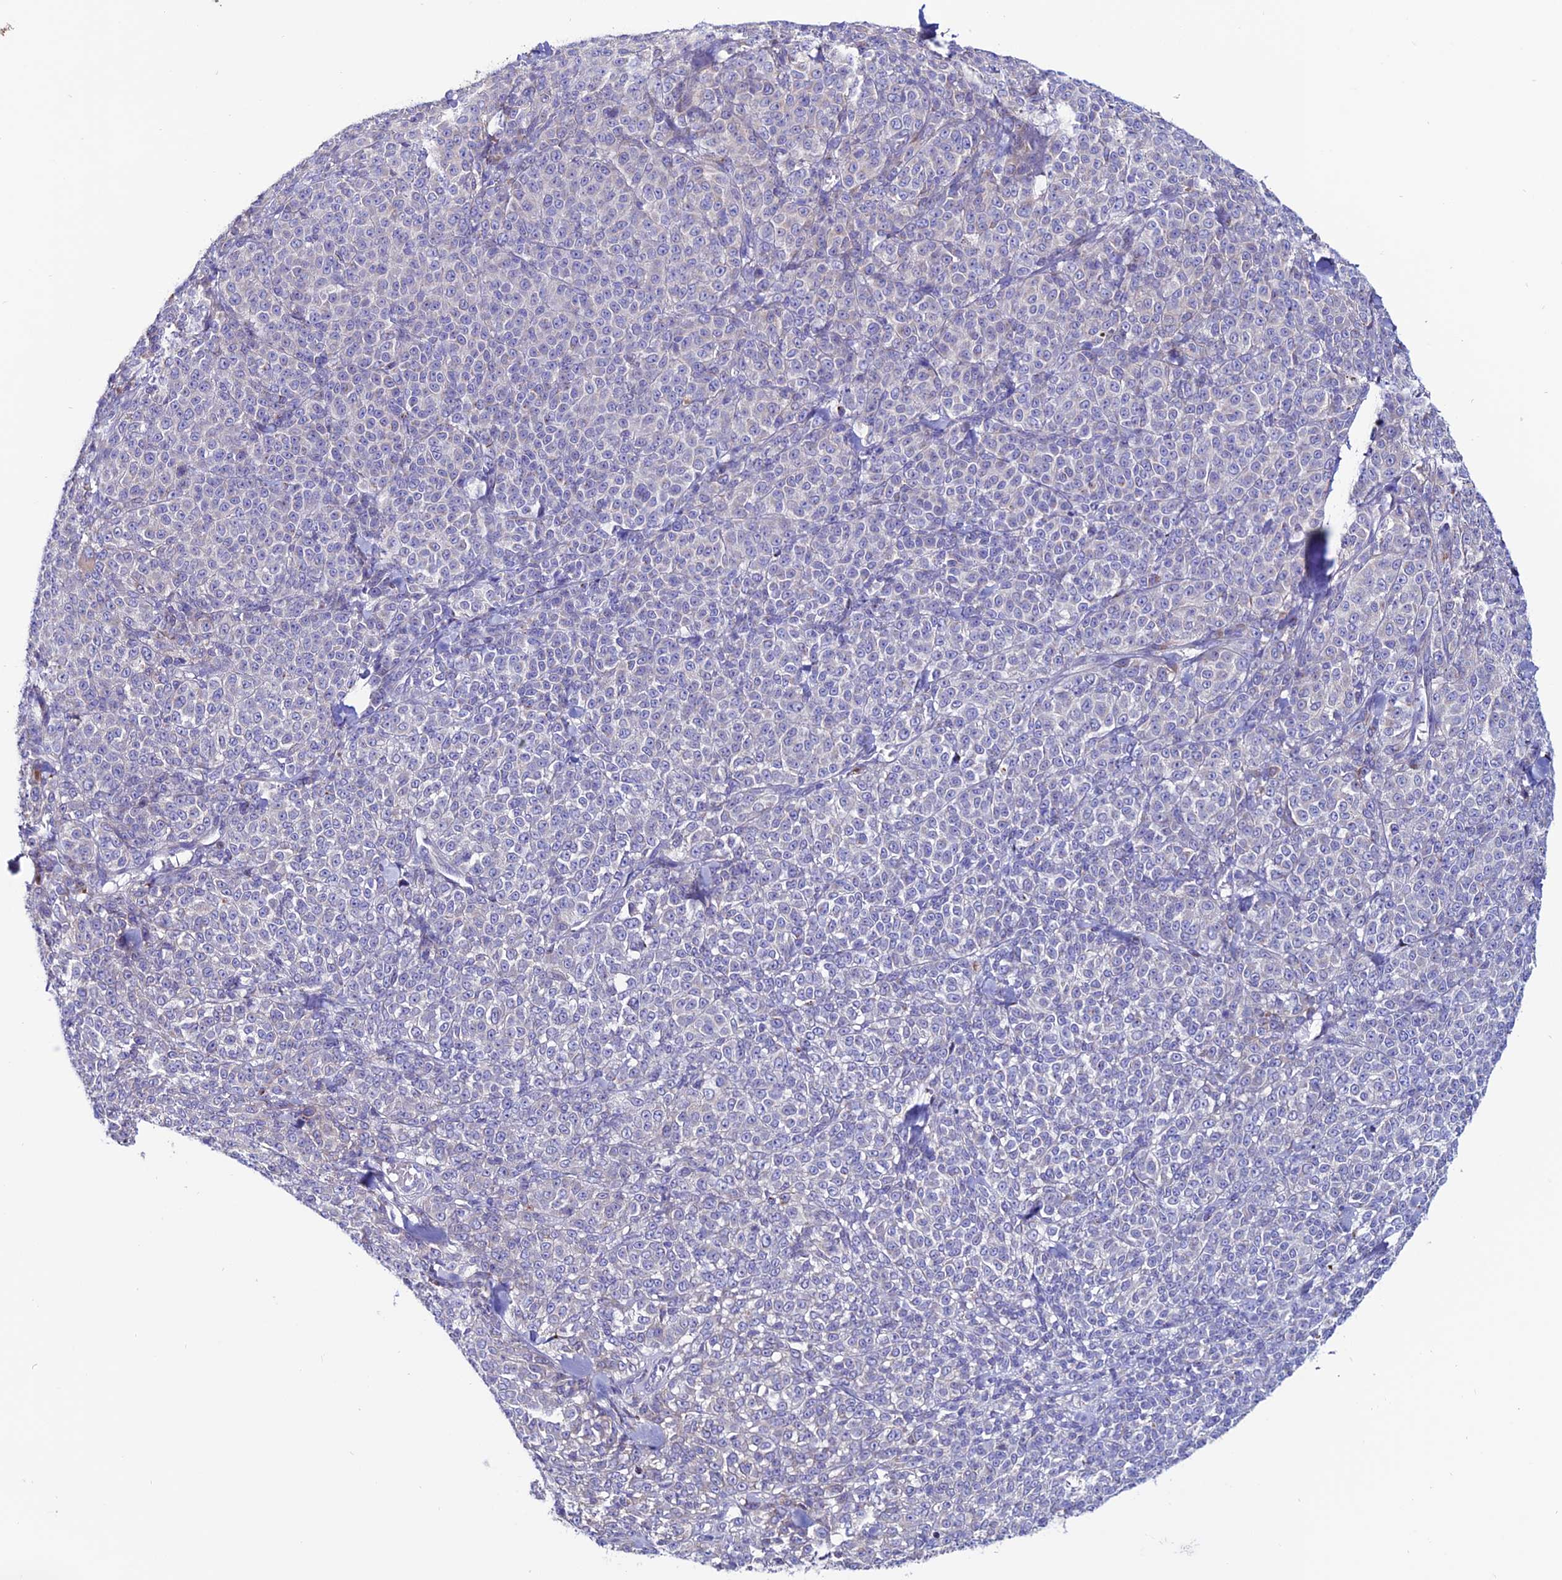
{"staining": {"intensity": "moderate", "quantity": "<25%", "location": "cytoplasmic/membranous"}, "tissue": "melanoma", "cell_type": "Tumor cells", "image_type": "cancer", "snomed": [{"axis": "morphology", "description": "Normal tissue, NOS"}, {"axis": "morphology", "description": "Malignant melanoma, NOS"}, {"axis": "topography", "description": "Skin"}], "caption": "Tumor cells exhibit low levels of moderate cytoplasmic/membranous staining in approximately <25% of cells in melanoma.", "gene": "OR51Q1", "patient": {"sex": "female", "age": 34}}